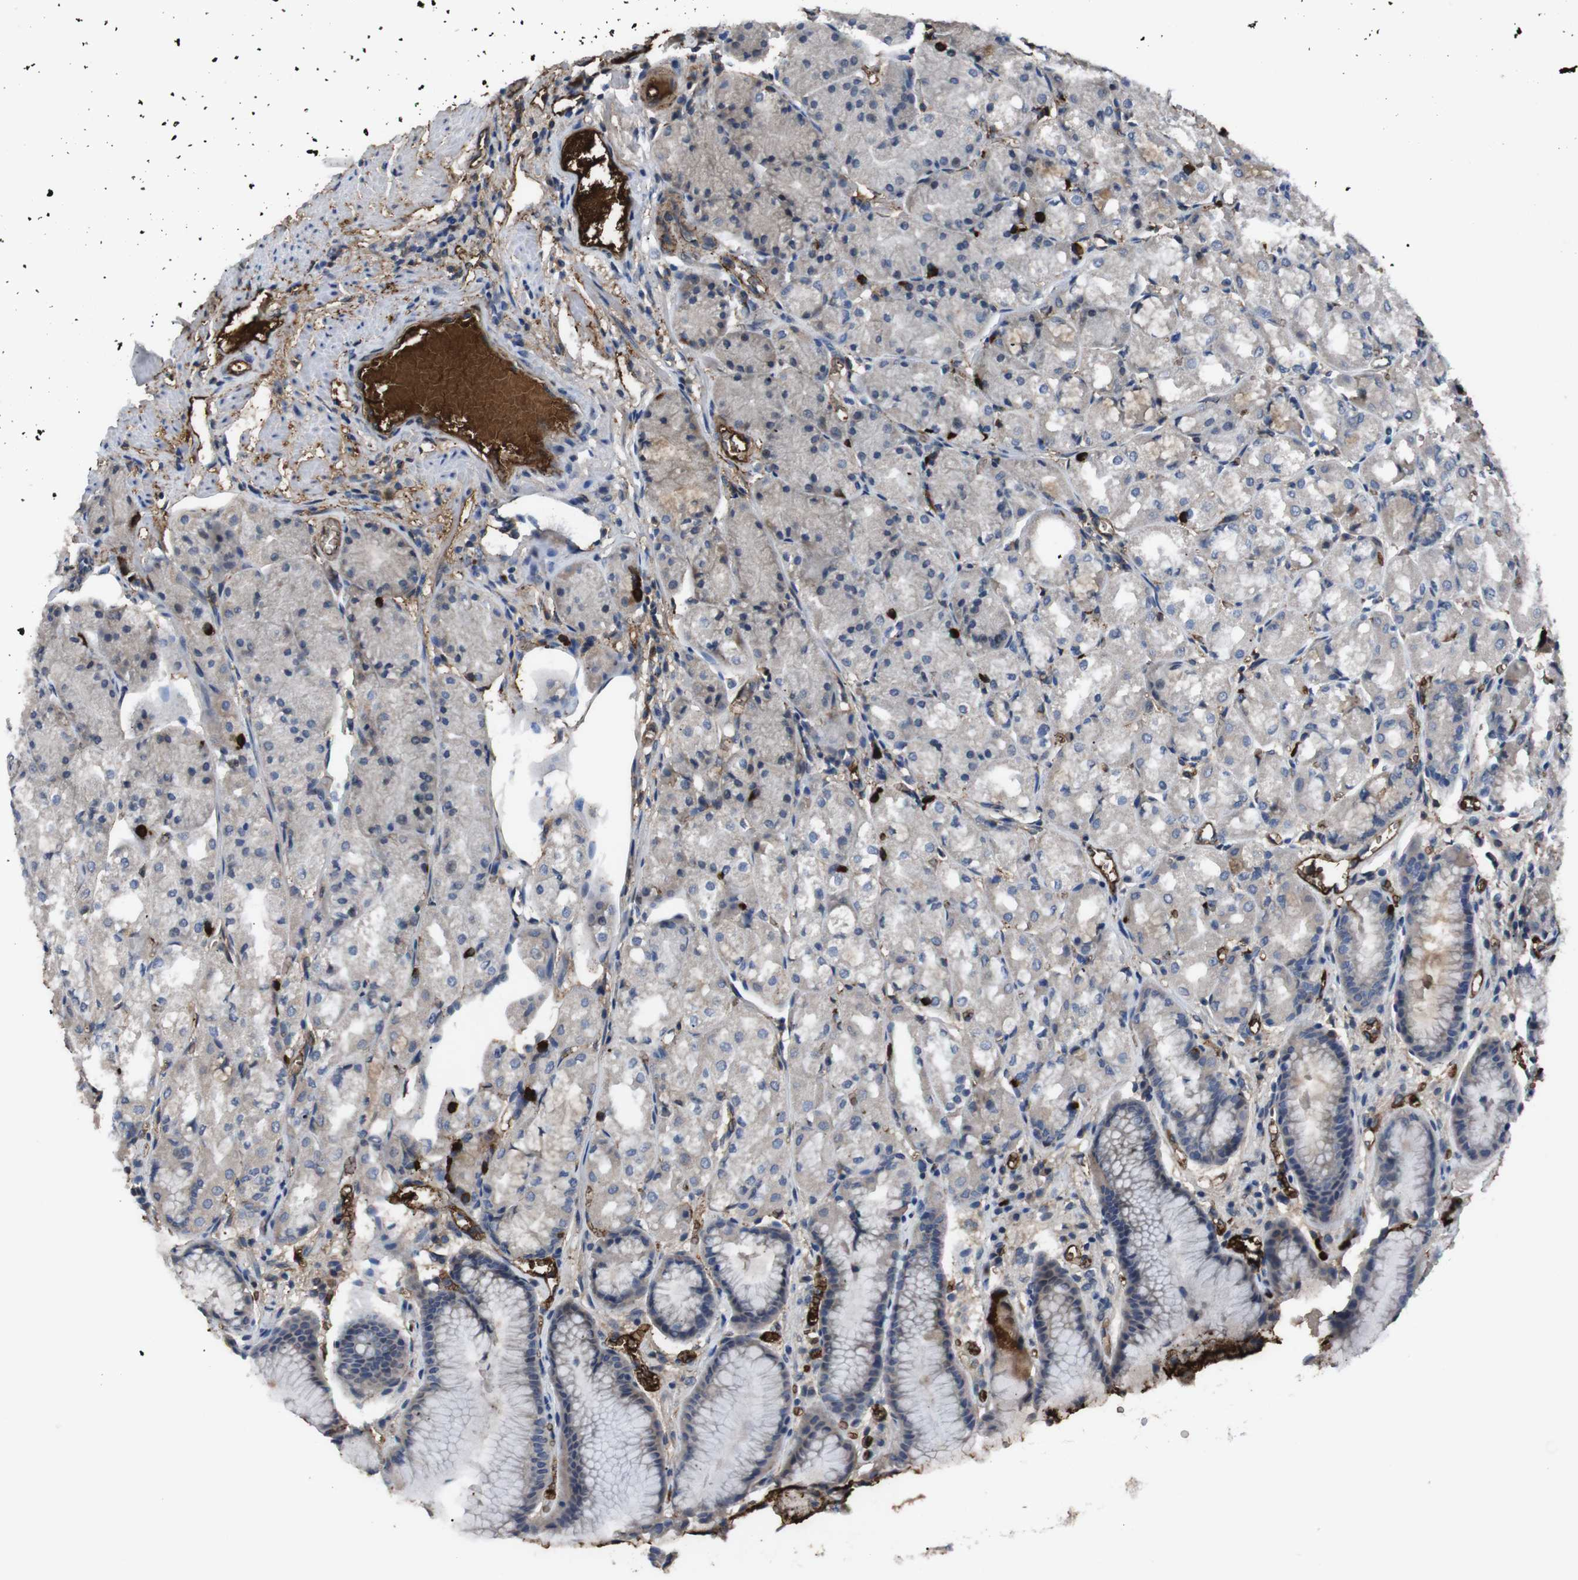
{"staining": {"intensity": "negative", "quantity": "none", "location": "none"}, "tissue": "stomach", "cell_type": "Glandular cells", "image_type": "normal", "snomed": [{"axis": "morphology", "description": "Normal tissue, NOS"}, {"axis": "topography", "description": "Stomach, upper"}], "caption": "IHC photomicrograph of normal stomach stained for a protein (brown), which demonstrates no expression in glandular cells.", "gene": "SPTB", "patient": {"sex": "male", "age": 72}}